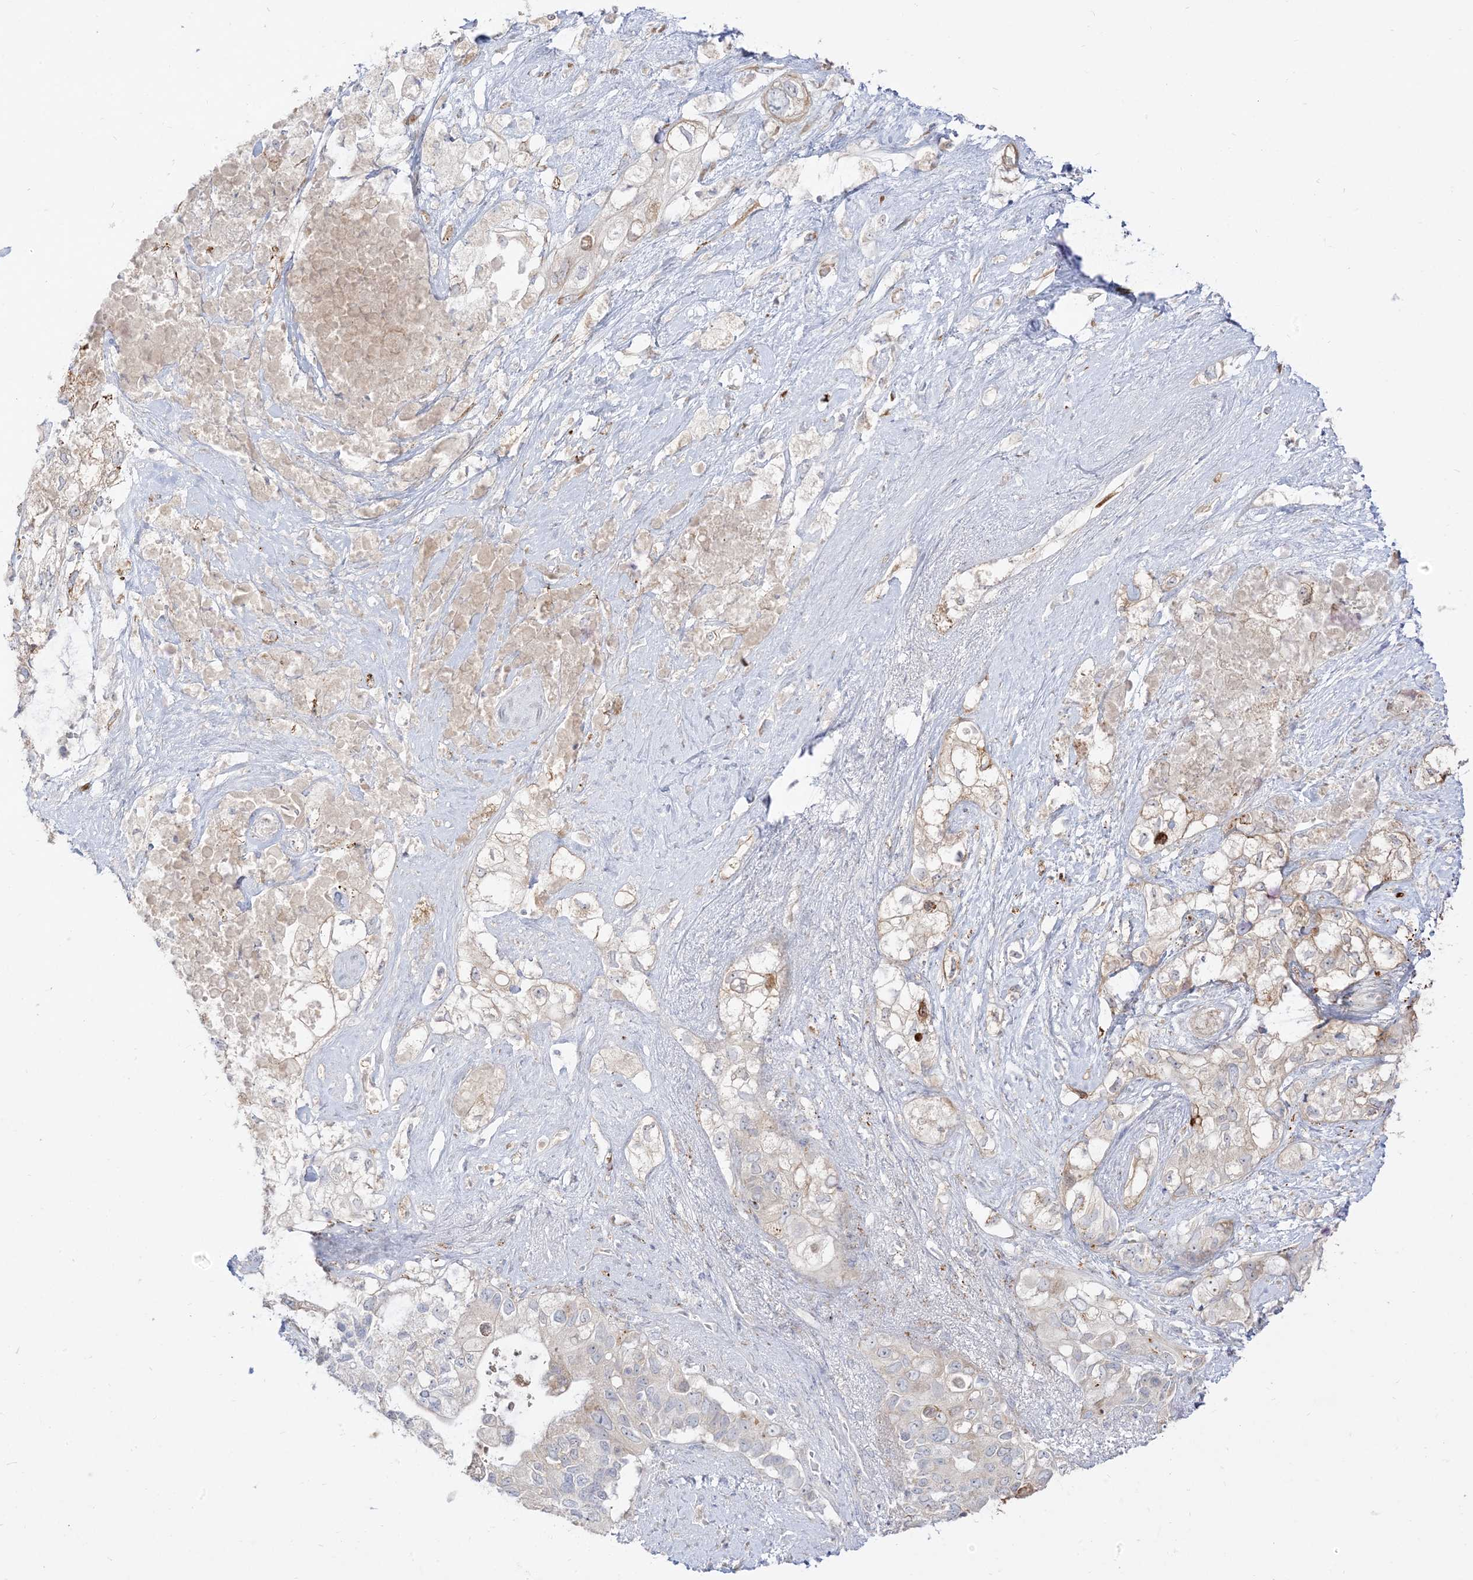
{"staining": {"intensity": "weak", "quantity": "<25%", "location": "cytoplasmic/membranous"}, "tissue": "pancreatic cancer", "cell_type": "Tumor cells", "image_type": "cancer", "snomed": [{"axis": "morphology", "description": "Adenocarcinoma, NOS"}, {"axis": "topography", "description": "Pancreas"}], "caption": "Pancreatic cancer was stained to show a protein in brown. There is no significant staining in tumor cells.", "gene": "LOXL3", "patient": {"sex": "female", "age": 56}}